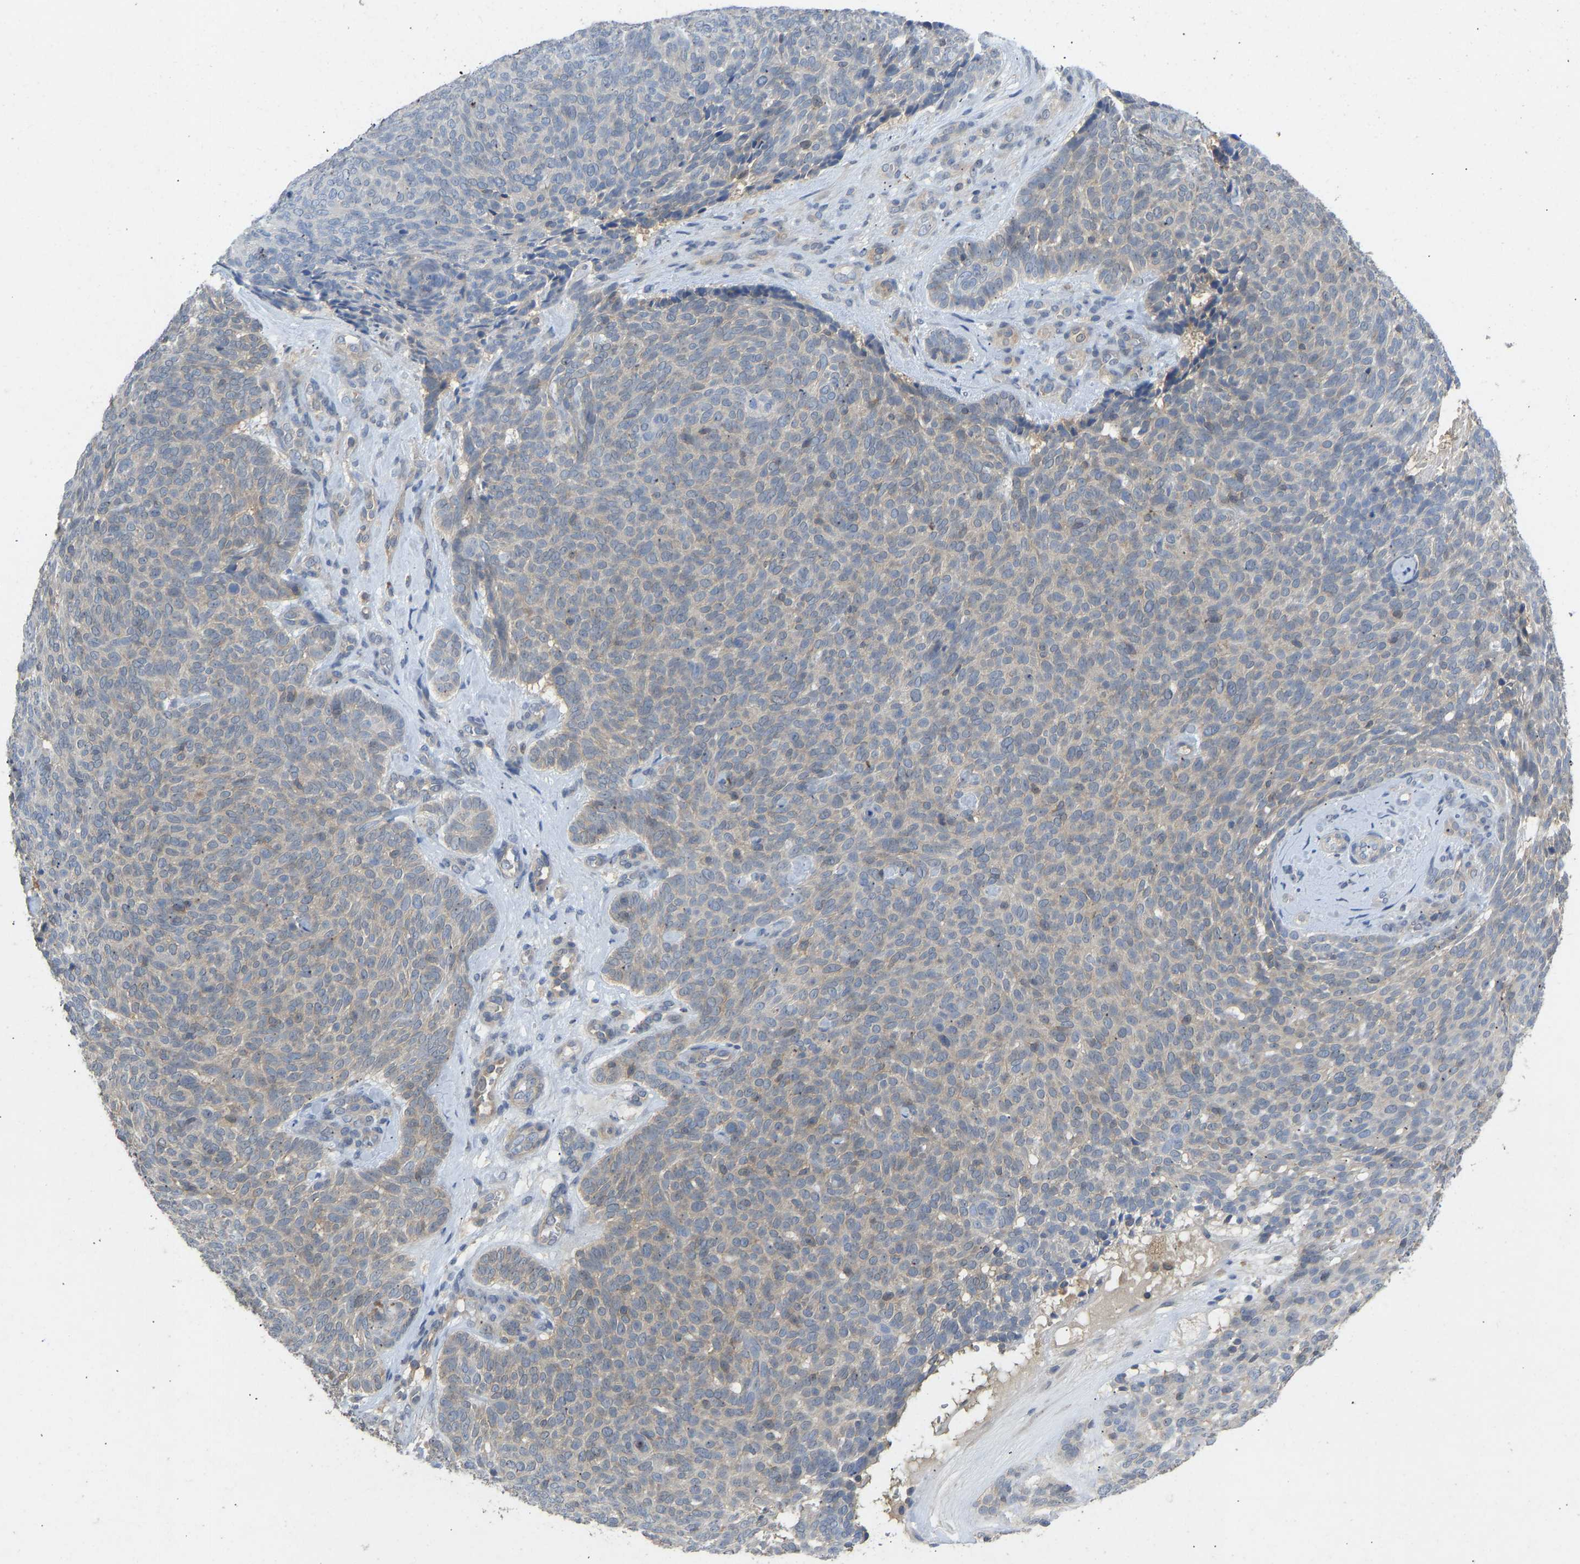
{"staining": {"intensity": "weak", "quantity": "<25%", "location": "cytoplasmic/membranous"}, "tissue": "skin cancer", "cell_type": "Tumor cells", "image_type": "cancer", "snomed": [{"axis": "morphology", "description": "Basal cell carcinoma"}, {"axis": "topography", "description": "Skin"}], "caption": "An immunohistochemistry (IHC) micrograph of skin cancer (basal cell carcinoma) is shown. There is no staining in tumor cells of skin cancer (basal cell carcinoma). (DAB immunohistochemistry (IHC) visualized using brightfield microscopy, high magnification).", "gene": "NDRG3", "patient": {"sex": "male", "age": 61}}